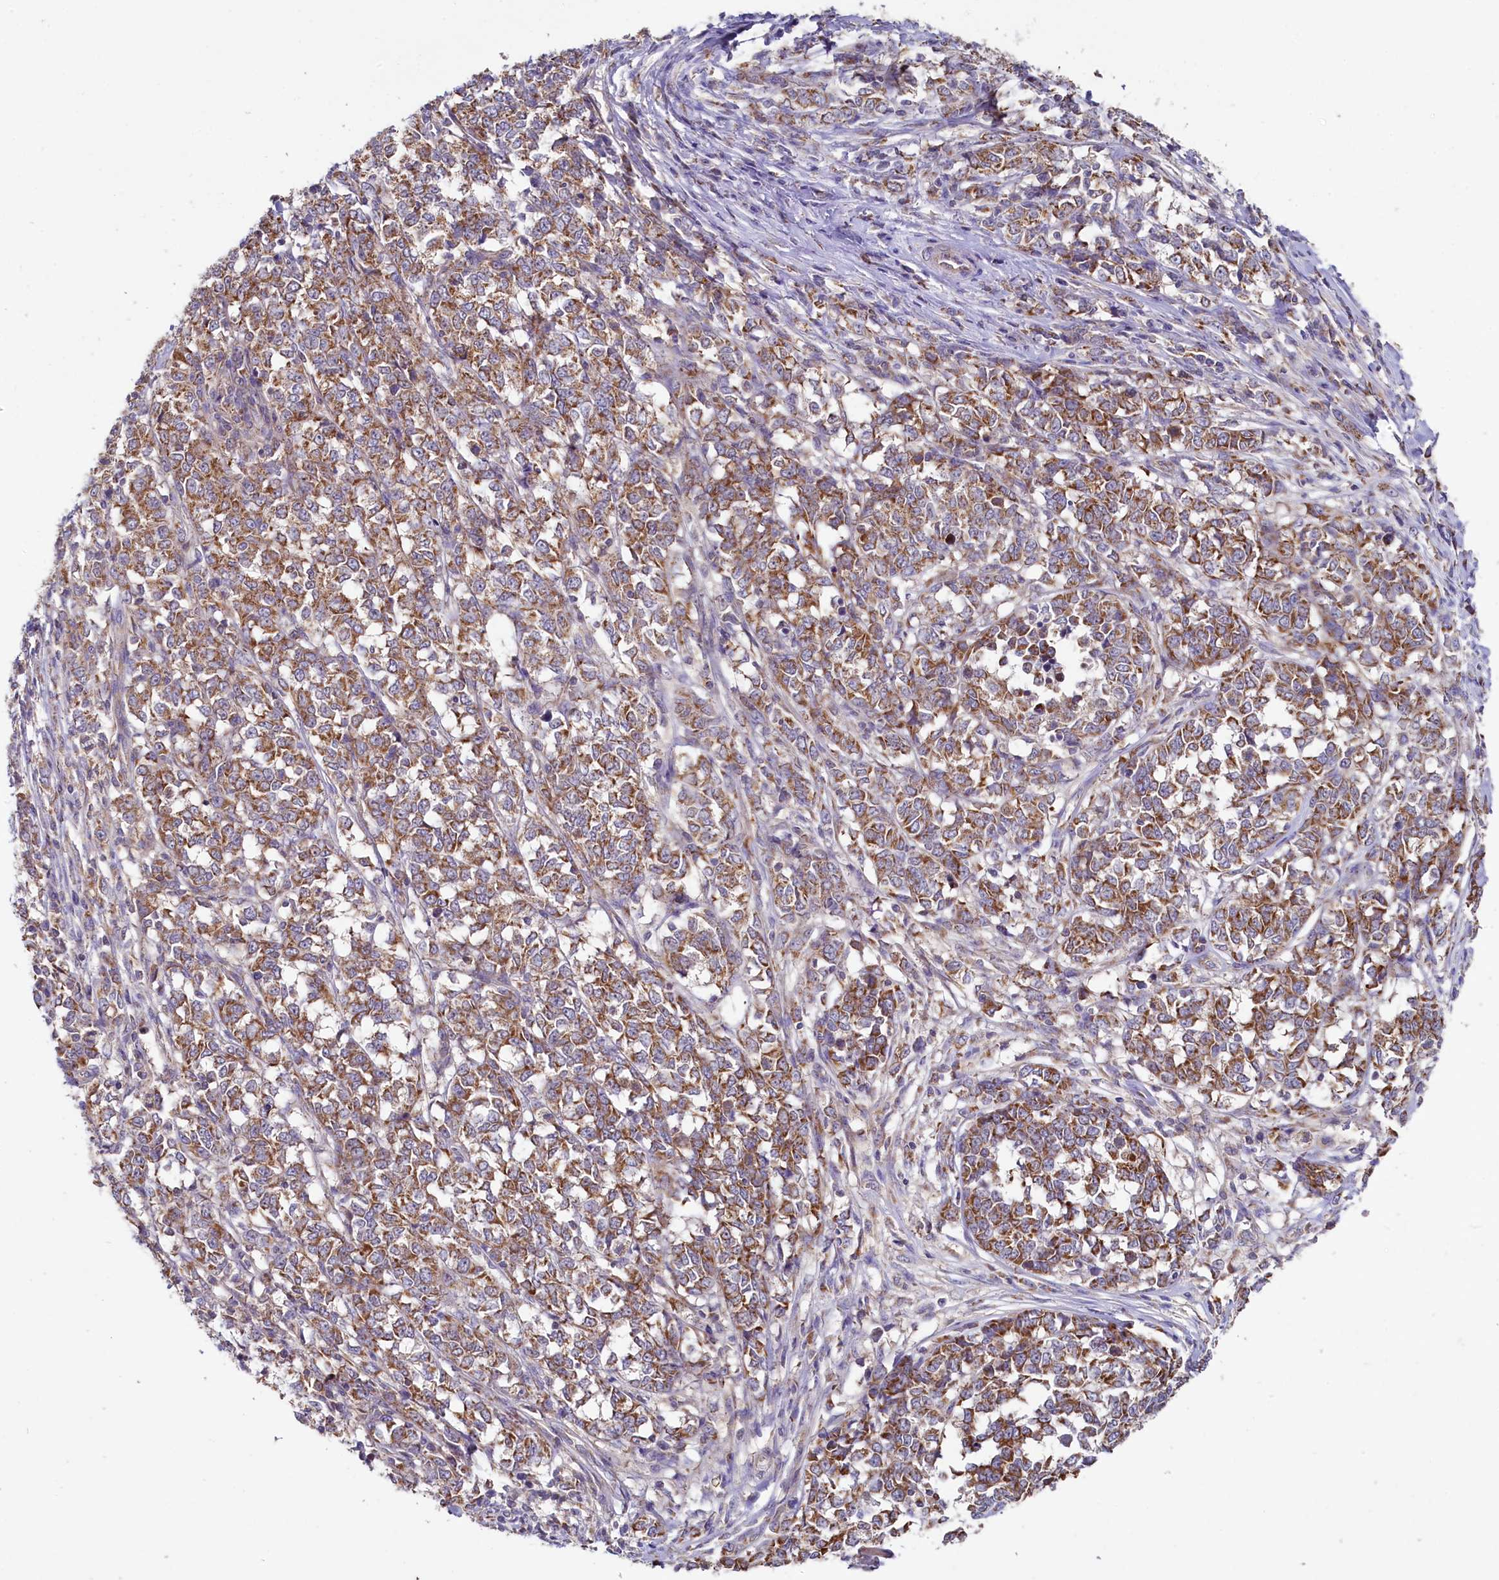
{"staining": {"intensity": "moderate", "quantity": ">75%", "location": "cytoplasmic/membranous"}, "tissue": "melanoma", "cell_type": "Tumor cells", "image_type": "cancer", "snomed": [{"axis": "morphology", "description": "Malignant melanoma, NOS"}, {"axis": "topography", "description": "Skin"}], "caption": "Immunohistochemistry (IHC) (DAB (3,3'-diaminobenzidine)) staining of human melanoma shows moderate cytoplasmic/membranous protein expression in about >75% of tumor cells. The staining was performed using DAB (3,3'-diaminobenzidine), with brown indicating positive protein expression. Nuclei are stained blue with hematoxylin.", "gene": "MRPL57", "patient": {"sex": "female", "age": 72}}